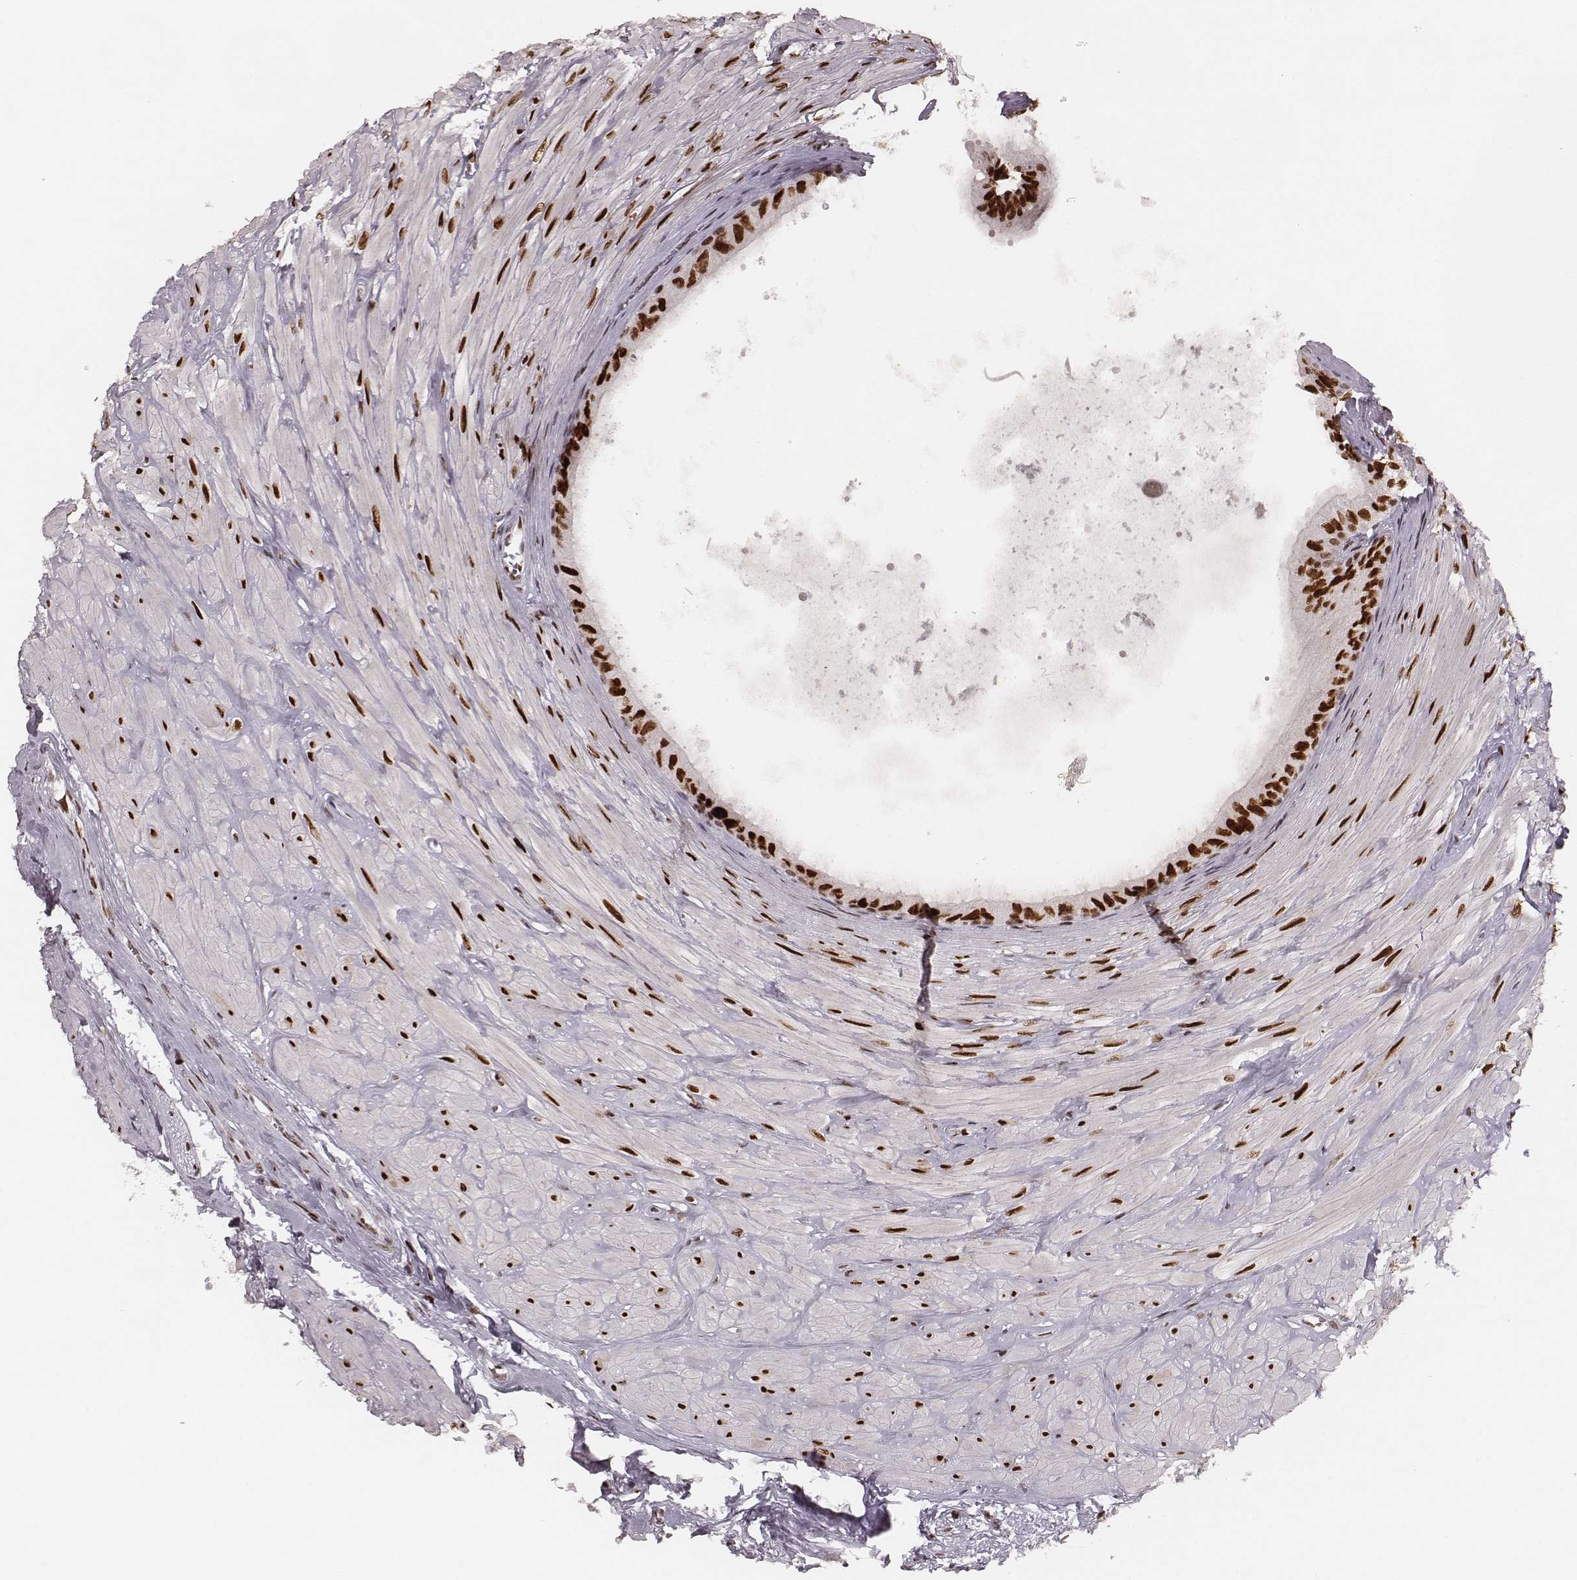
{"staining": {"intensity": "strong", "quantity": ">75%", "location": "nuclear"}, "tissue": "epididymis", "cell_type": "Glandular cells", "image_type": "normal", "snomed": [{"axis": "morphology", "description": "Normal tissue, NOS"}, {"axis": "topography", "description": "Epididymis"}], "caption": "Epididymis stained with DAB (3,3'-diaminobenzidine) immunohistochemistry (IHC) exhibits high levels of strong nuclear positivity in approximately >75% of glandular cells. (IHC, brightfield microscopy, high magnification).", "gene": "HNRNPC", "patient": {"sex": "male", "age": 37}}